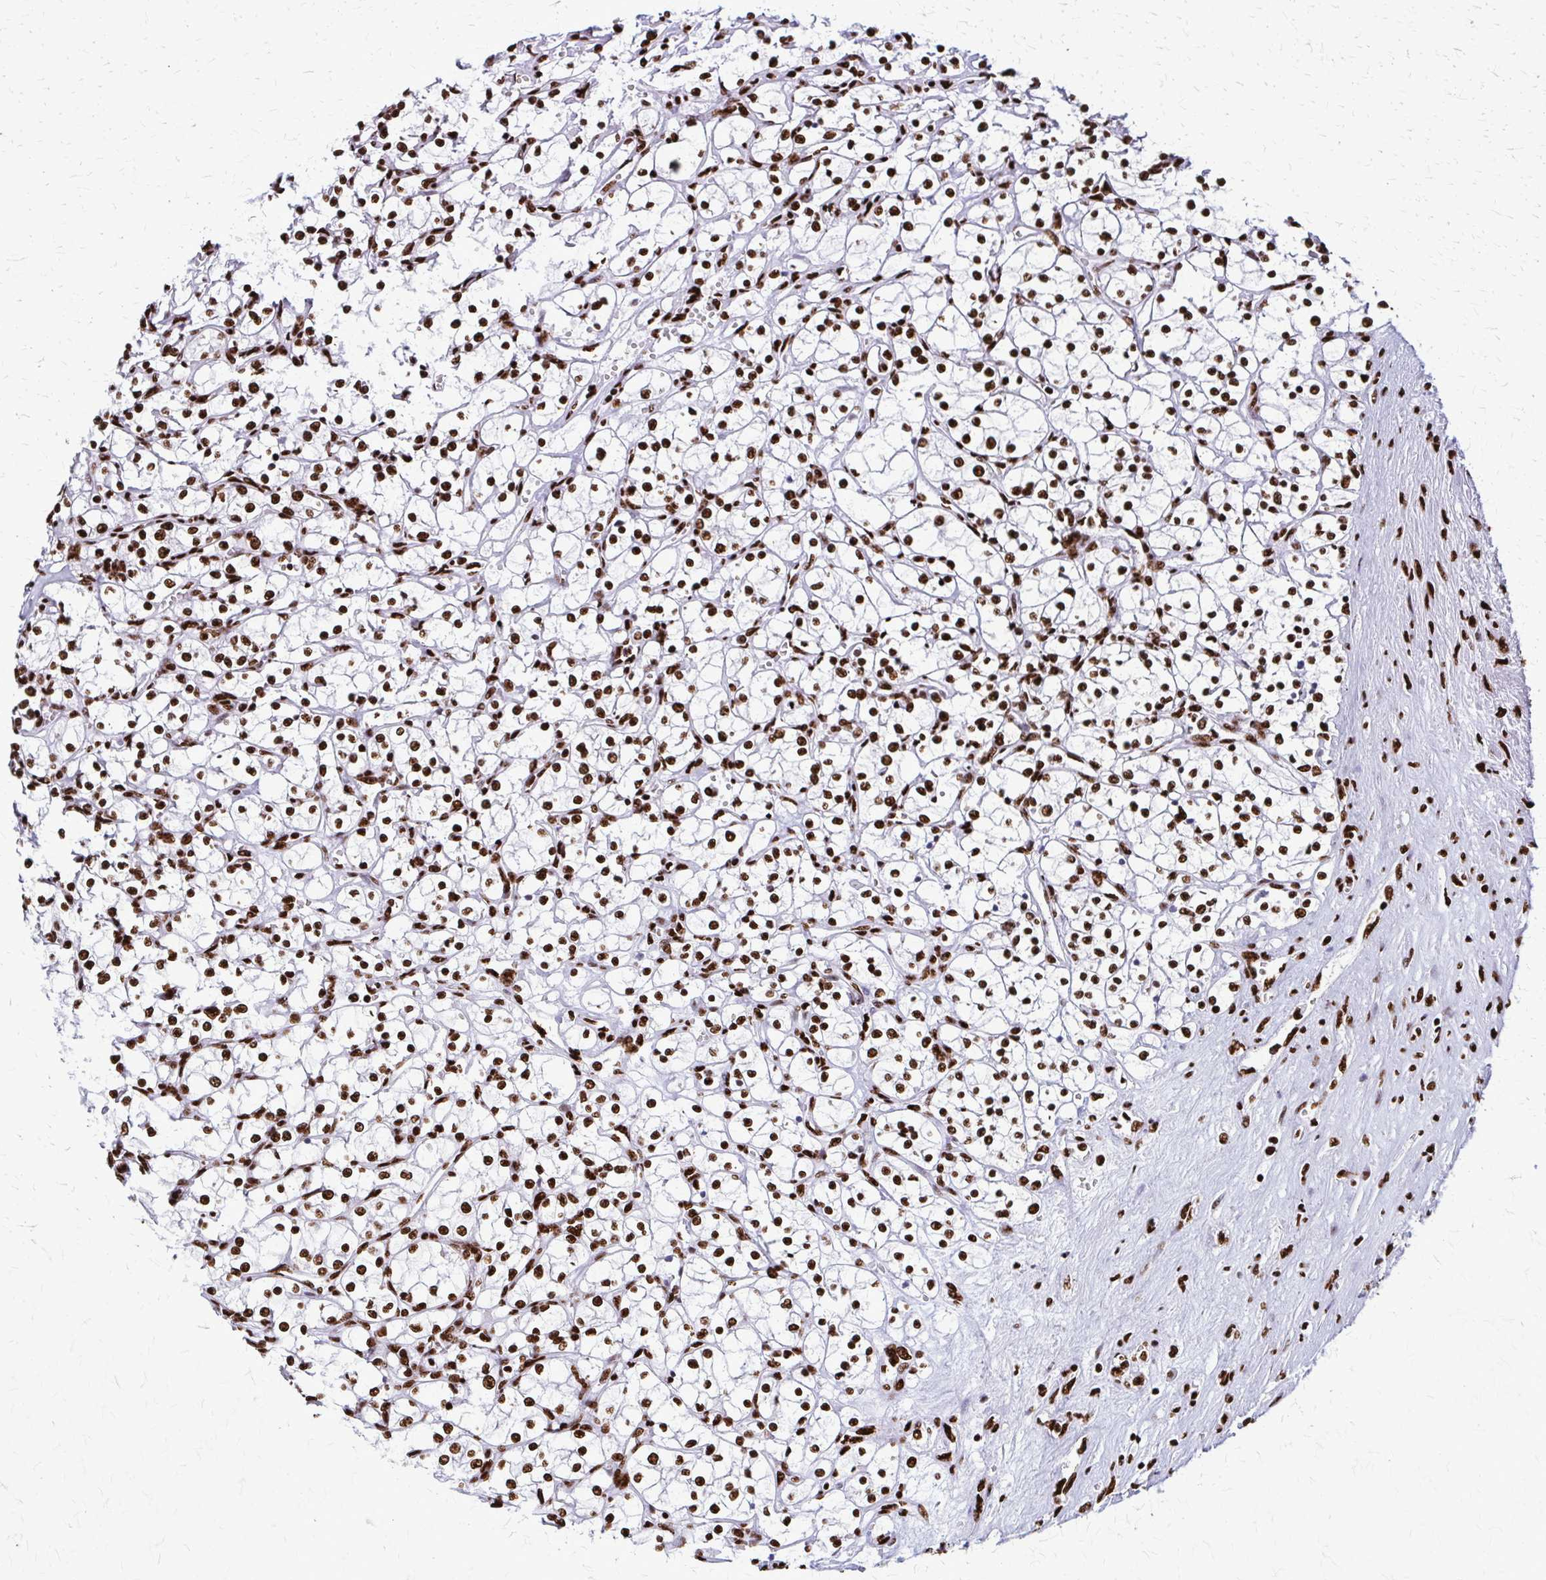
{"staining": {"intensity": "strong", "quantity": ">75%", "location": "nuclear"}, "tissue": "renal cancer", "cell_type": "Tumor cells", "image_type": "cancer", "snomed": [{"axis": "morphology", "description": "Adenocarcinoma, NOS"}, {"axis": "topography", "description": "Kidney"}], "caption": "Human adenocarcinoma (renal) stained with a brown dye shows strong nuclear positive positivity in about >75% of tumor cells.", "gene": "SFPQ", "patient": {"sex": "female", "age": 69}}